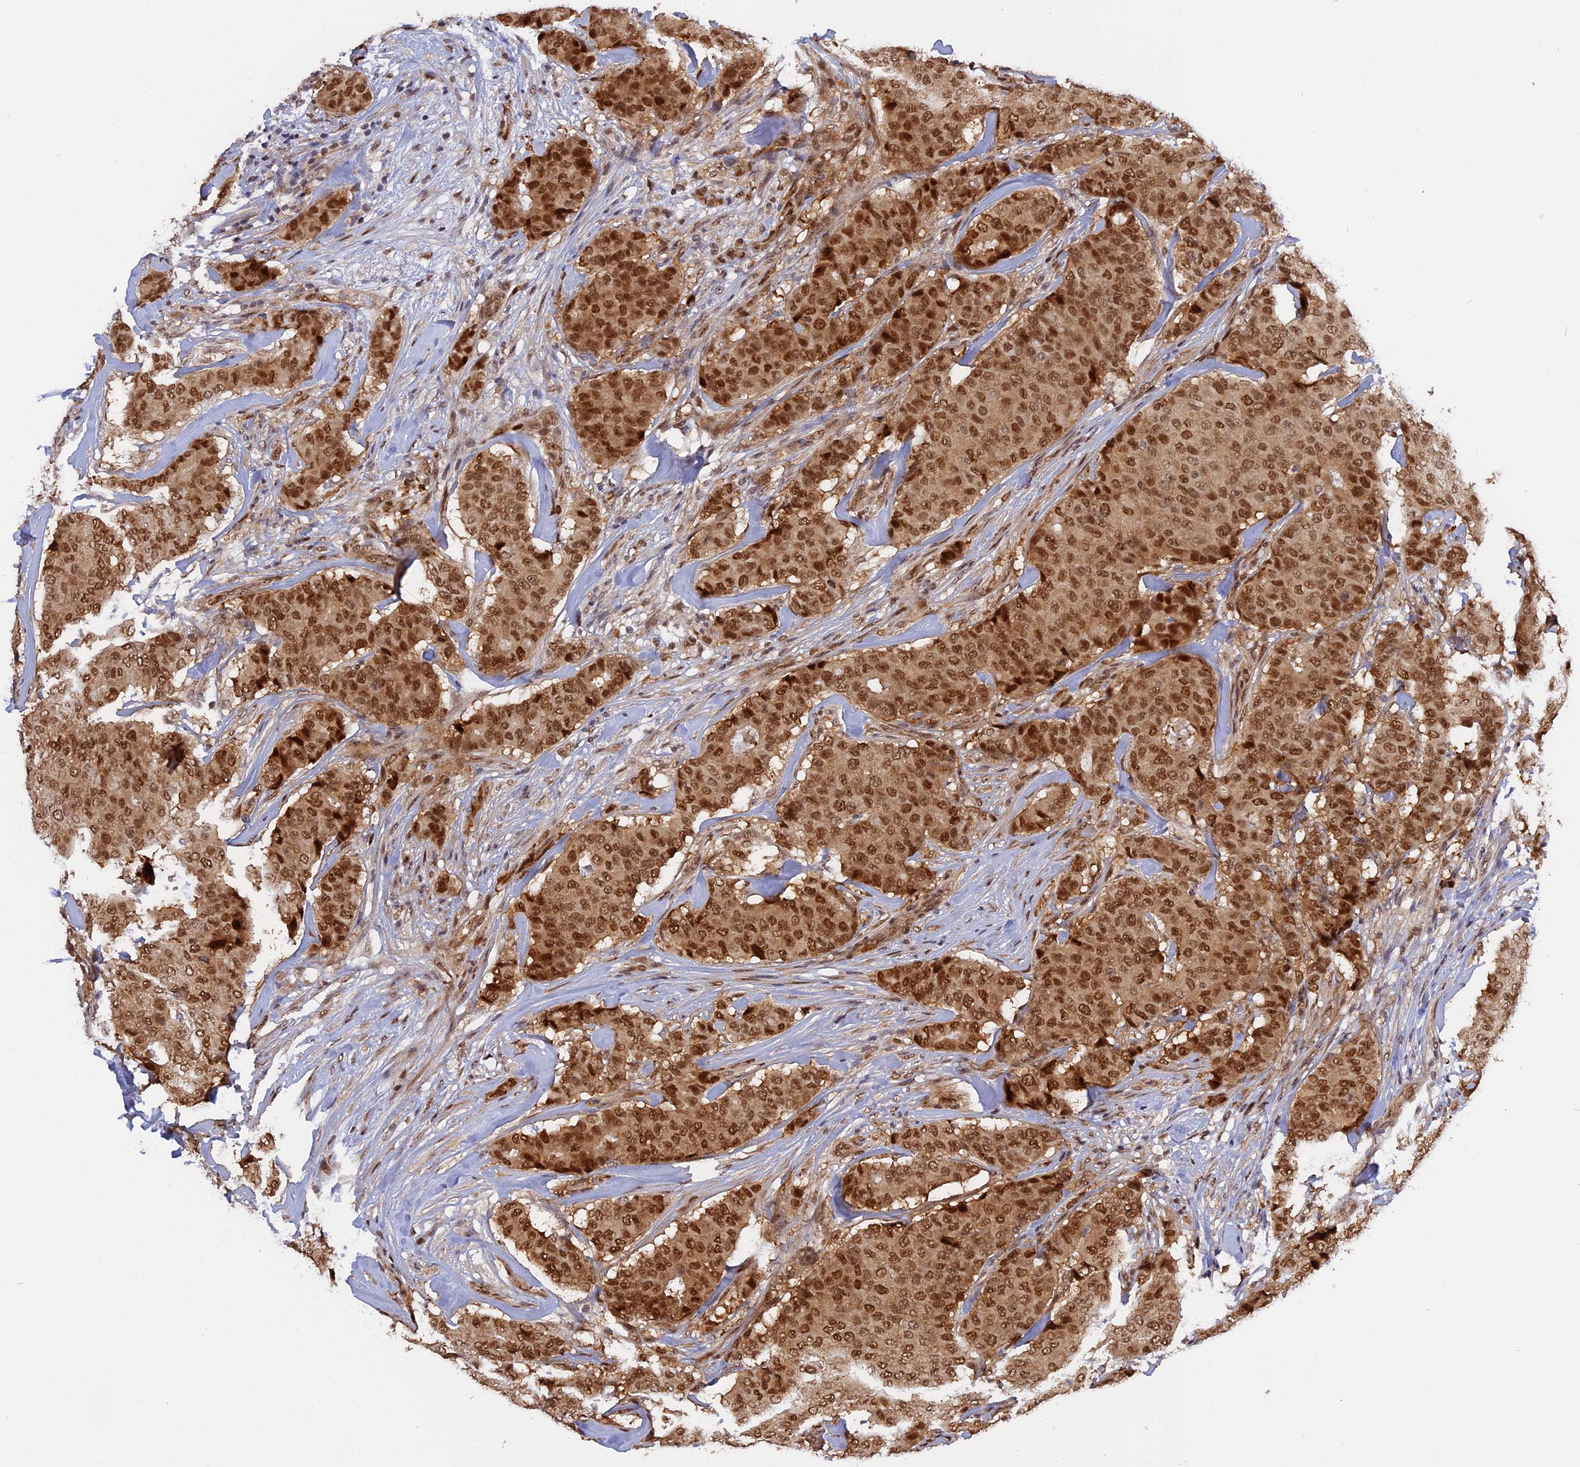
{"staining": {"intensity": "moderate", "quantity": ">75%", "location": "nuclear"}, "tissue": "breast cancer", "cell_type": "Tumor cells", "image_type": "cancer", "snomed": [{"axis": "morphology", "description": "Duct carcinoma"}, {"axis": "topography", "description": "Breast"}], "caption": "A histopathology image showing moderate nuclear staining in about >75% of tumor cells in breast cancer, as visualized by brown immunohistochemical staining.", "gene": "ZNF428", "patient": {"sex": "female", "age": 75}}